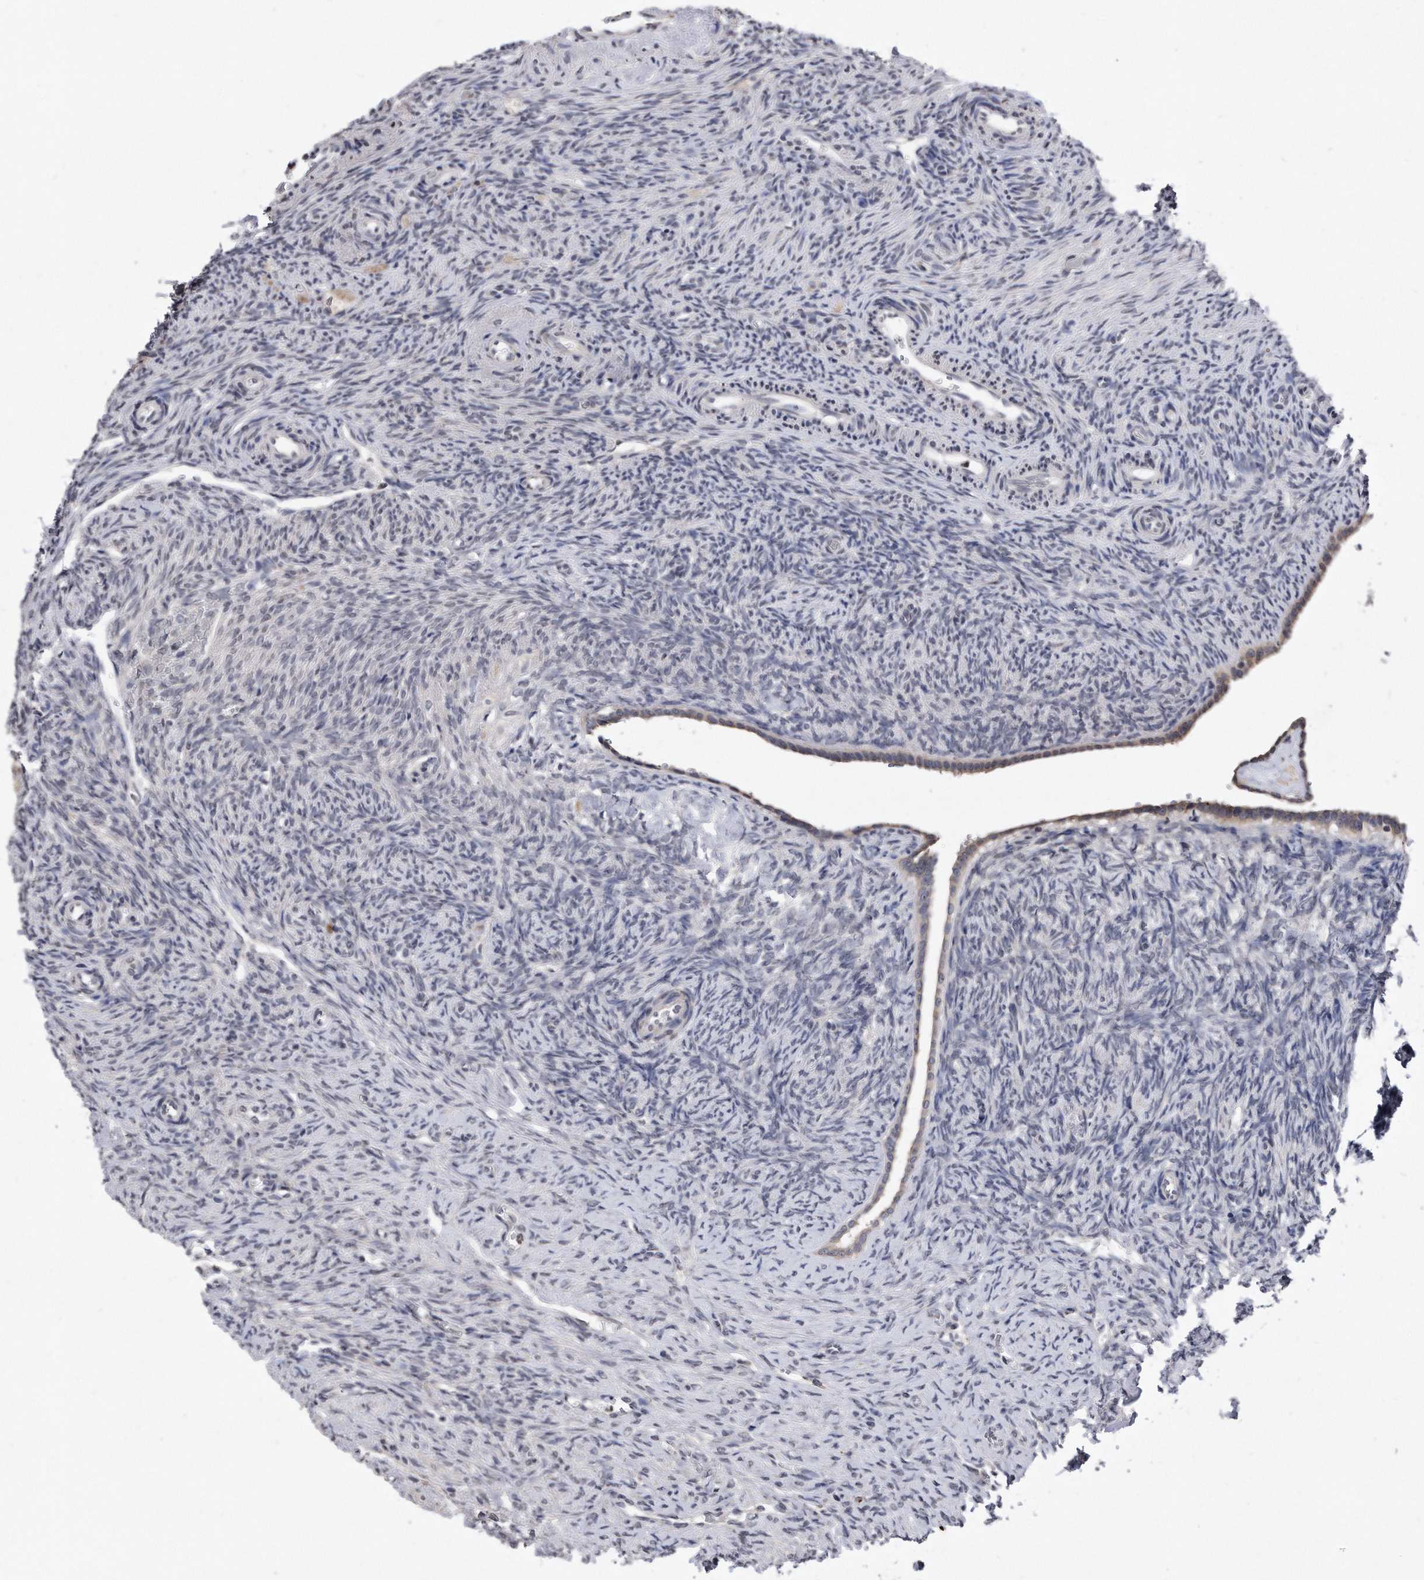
{"staining": {"intensity": "negative", "quantity": "none", "location": "none"}, "tissue": "ovary", "cell_type": "Follicle cells", "image_type": "normal", "snomed": [{"axis": "morphology", "description": "Normal tissue, NOS"}, {"axis": "topography", "description": "Ovary"}], "caption": "IHC image of benign ovary: human ovary stained with DAB (3,3'-diaminobenzidine) displays no significant protein positivity in follicle cells. (DAB IHC with hematoxylin counter stain).", "gene": "DAB1", "patient": {"sex": "female", "age": 41}}